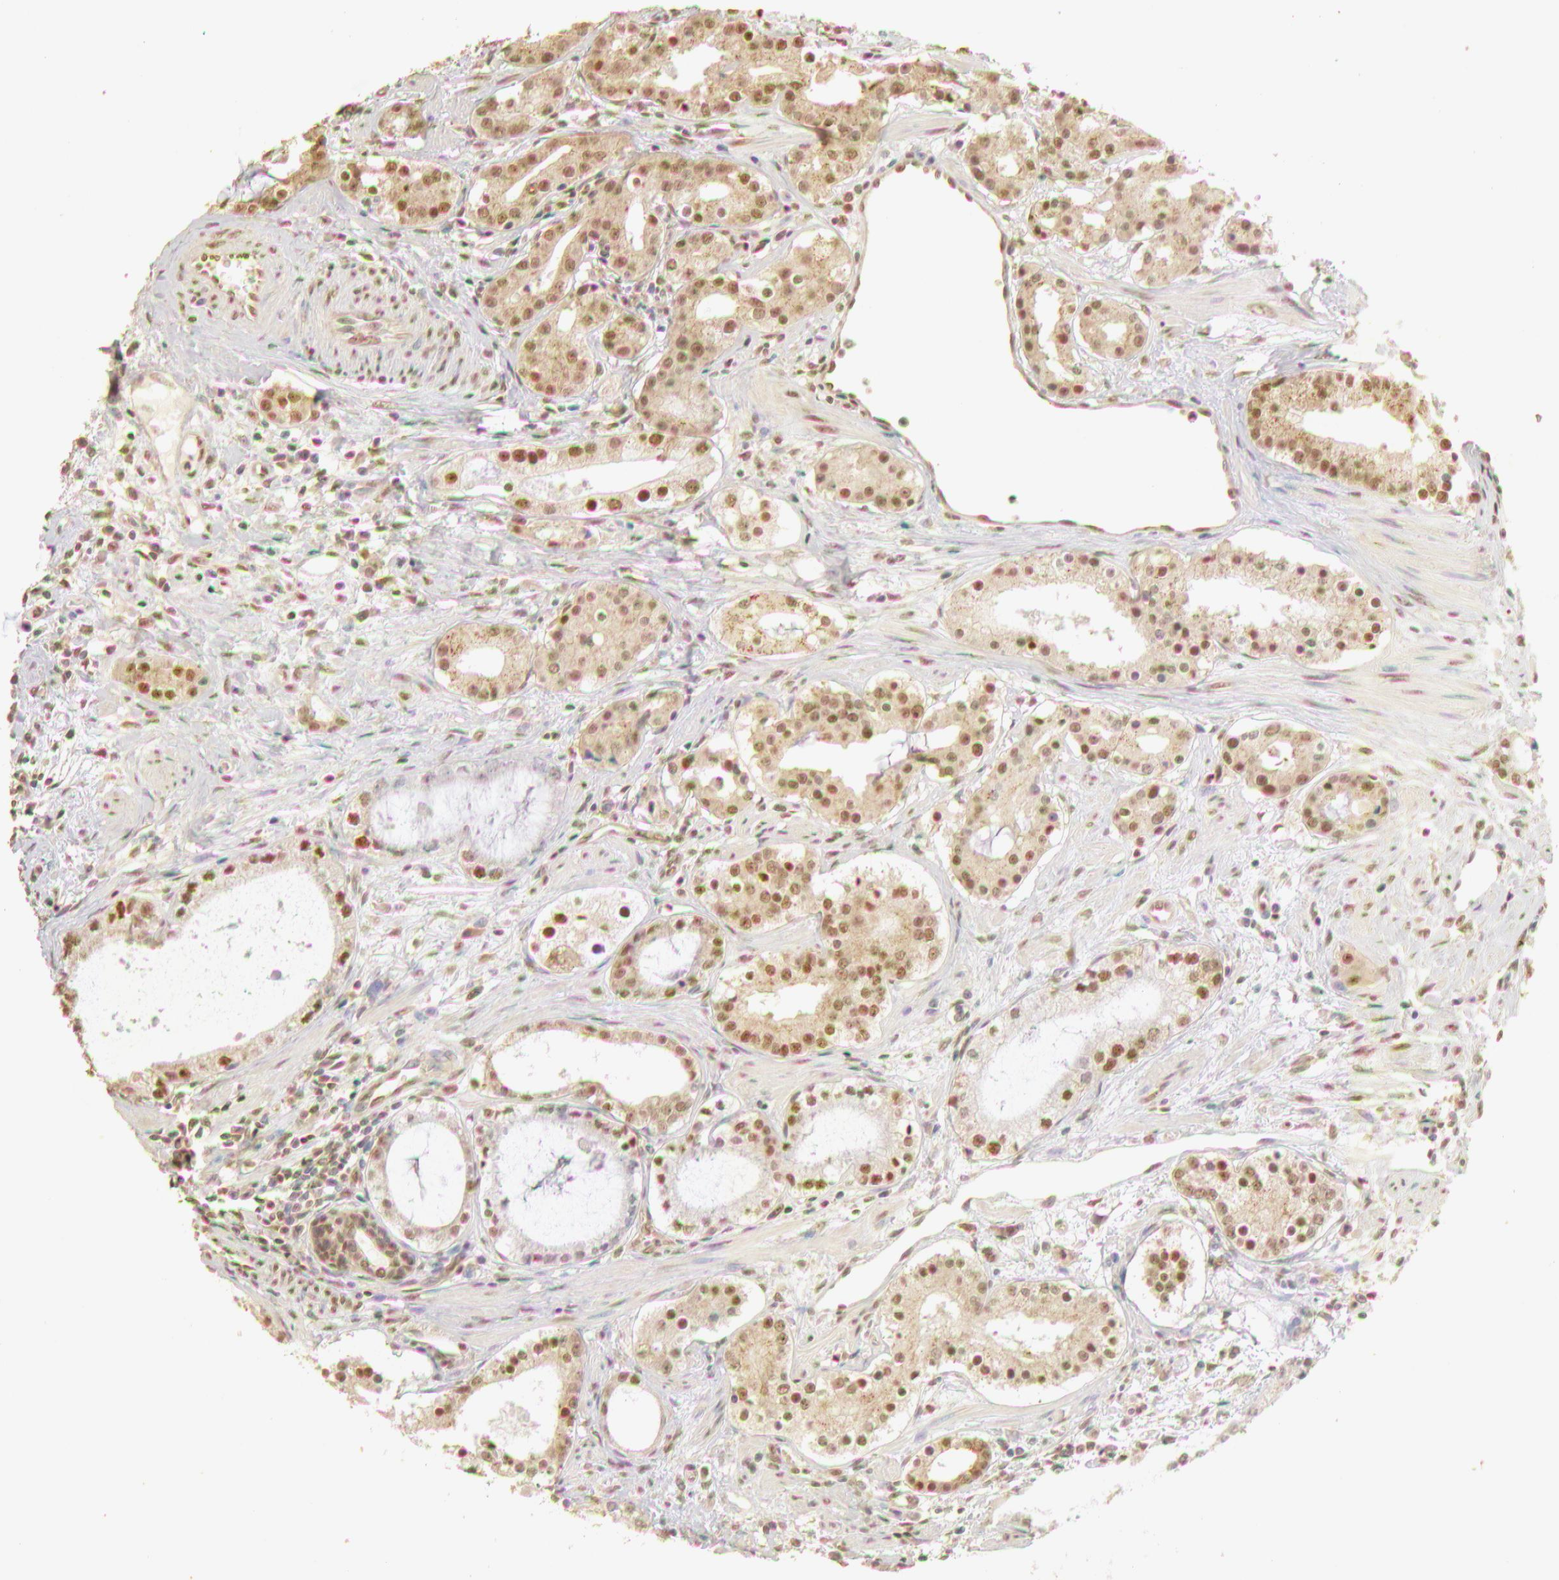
{"staining": {"intensity": "moderate", "quantity": ">75%", "location": "cytoplasmic/membranous,nuclear"}, "tissue": "prostate cancer", "cell_type": "Tumor cells", "image_type": "cancer", "snomed": [{"axis": "morphology", "description": "Adenocarcinoma, Medium grade"}, {"axis": "topography", "description": "Prostate"}], "caption": "This is an image of IHC staining of prostate cancer (adenocarcinoma (medium-grade)), which shows moderate staining in the cytoplasmic/membranous and nuclear of tumor cells.", "gene": "SNRNP70", "patient": {"sex": "male", "age": 73}}